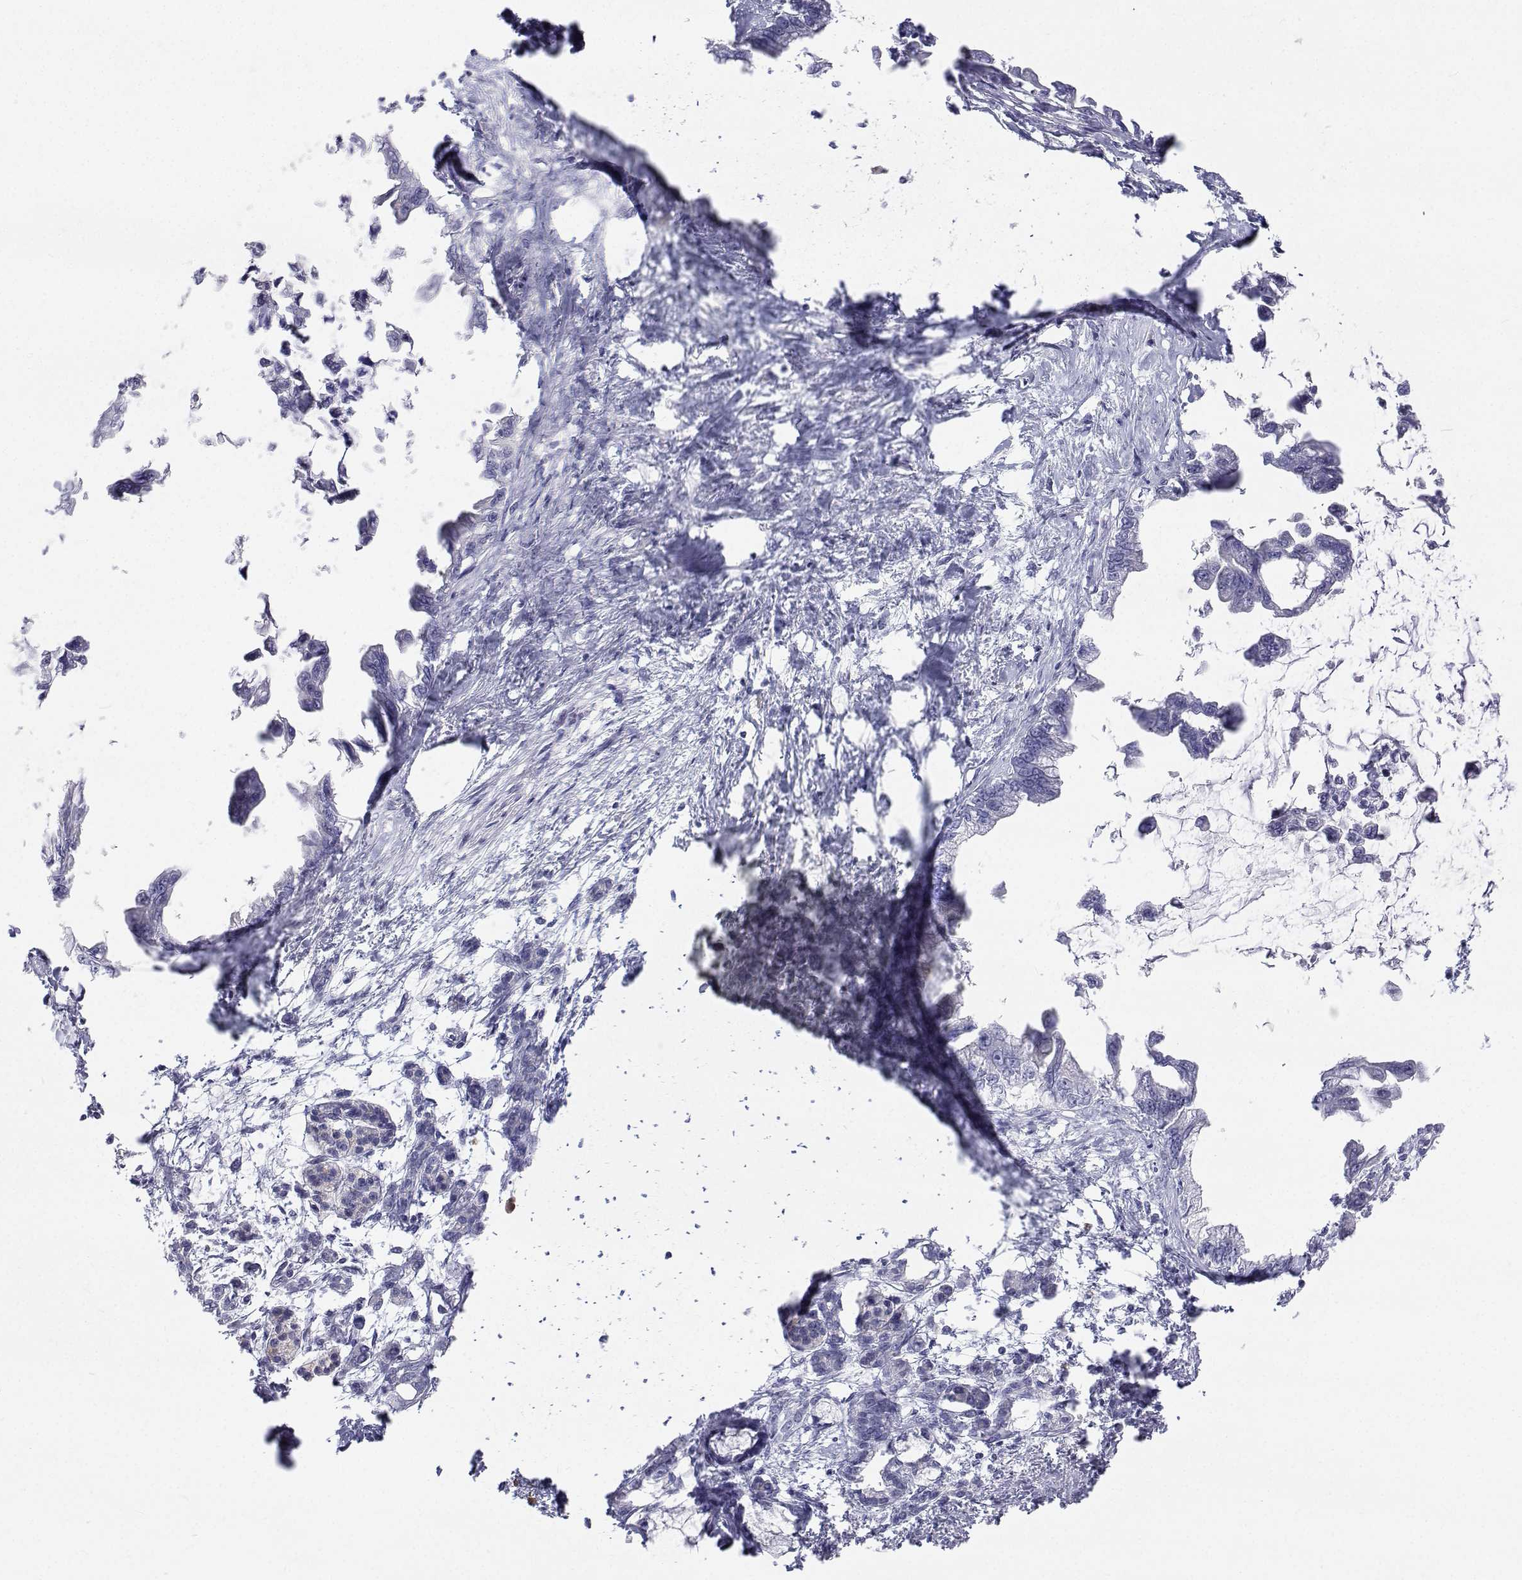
{"staining": {"intensity": "negative", "quantity": "none", "location": "none"}, "tissue": "pancreatic cancer", "cell_type": "Tumor cells", "image_type": "cancer", "snomed": [{"axis": "morphology", "description": "Adenocarcinoma, NOS"}, {"axis": "topography", "description": "Pancreas"}], "caption": "A micrograph of human pancreatic adenocarcinoma is negative for staining in tumor cells.", "gene": "NCR2", "patient": {"sex": "male", "age": 61}}